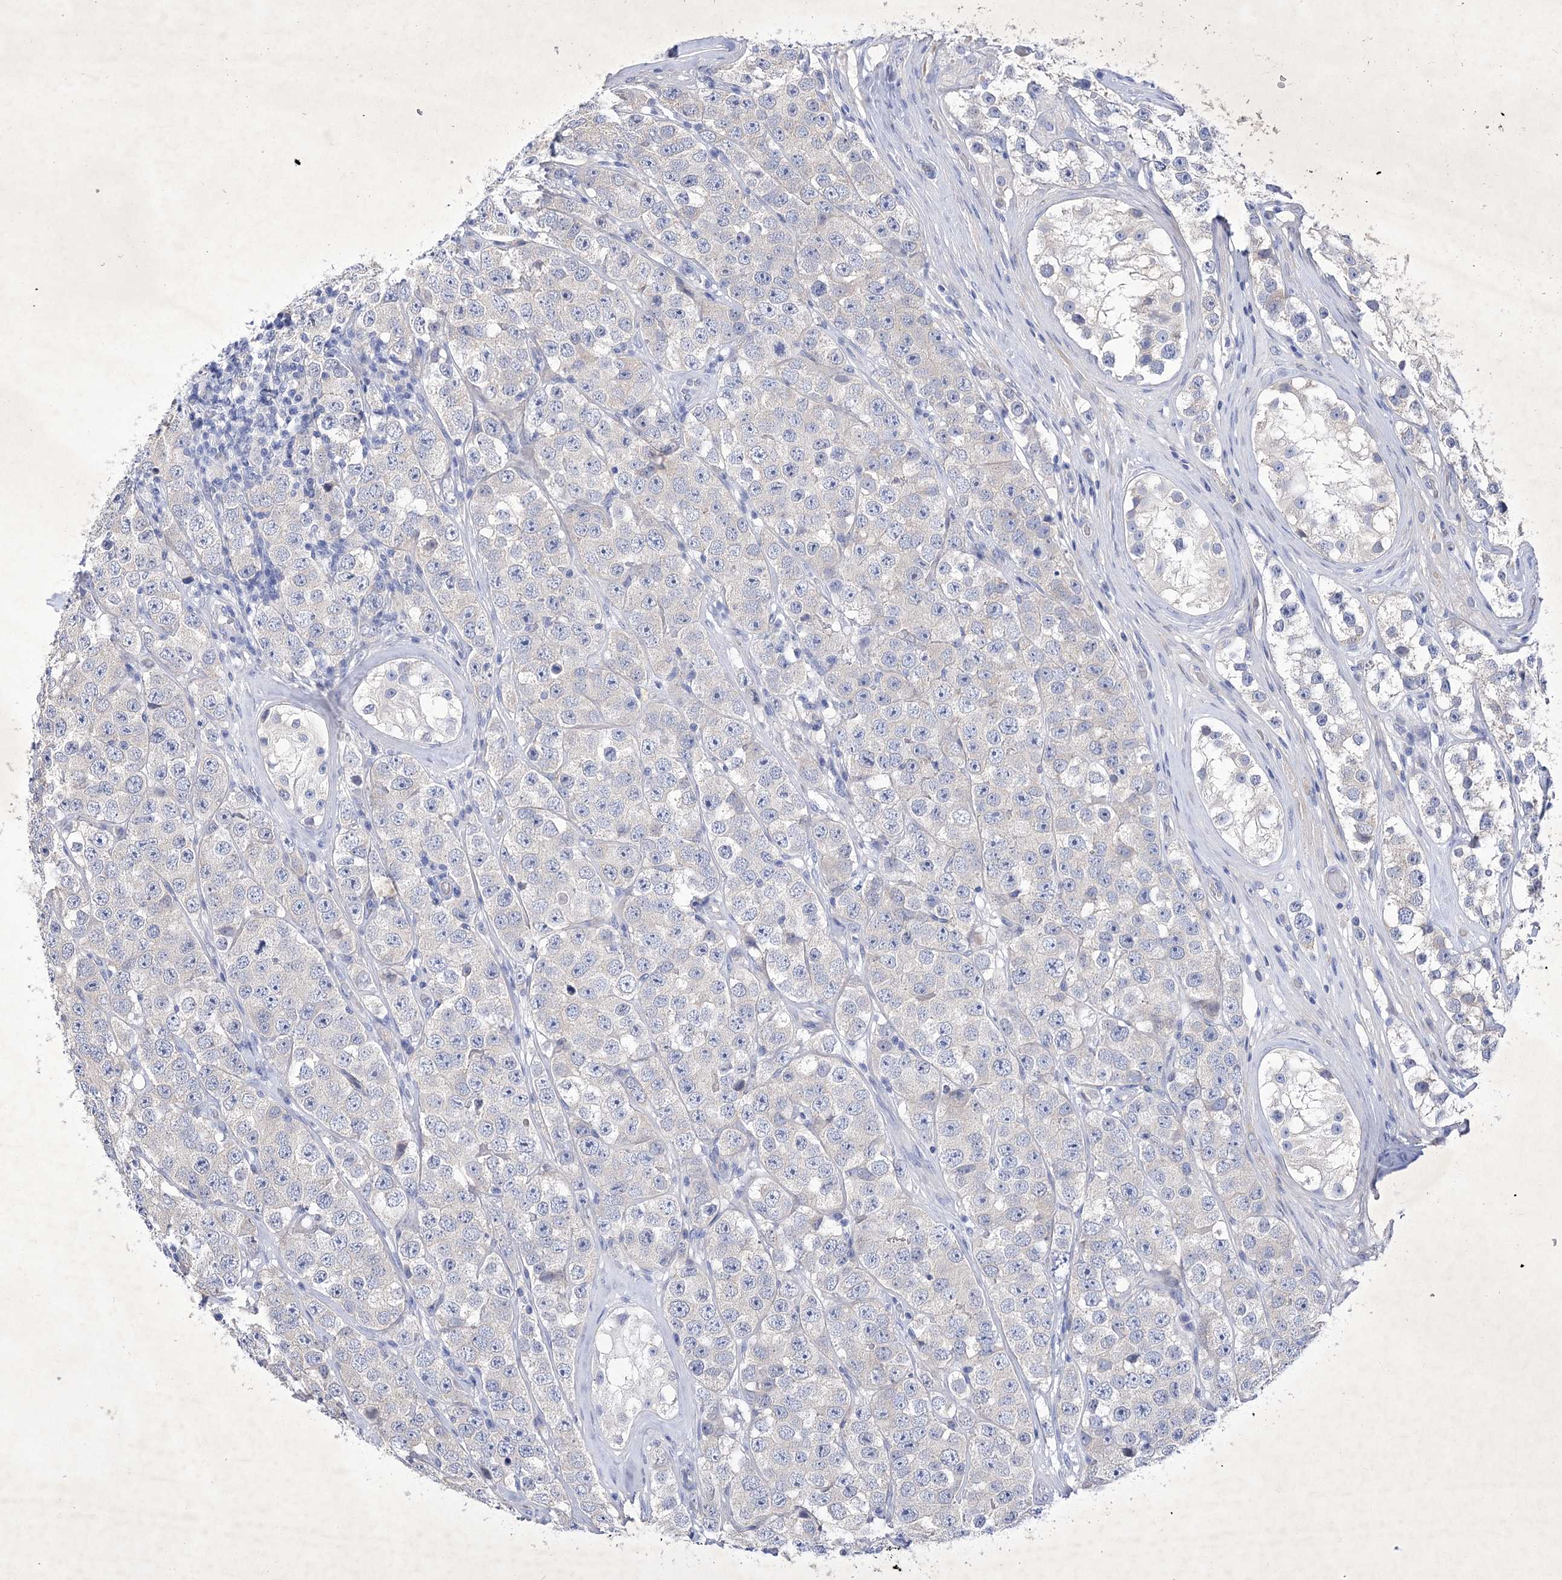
{"staining": {"intensity": "negative", "quantity": "none", "location": "none"}, "tissue": "testis cancer", "cell_type": "Tumor cells", "image_type": "cancer", "snomed": [{"axis": "morphology", "description": "Seminoma, NOS"}, {"axis": "topography", "description": "Testis"}], "caption": "Seminoma (testis) stained for a protein using IHC exhibits no positivity tumor cells.", "gene": "GPN1", "patient": {"sex": "male", "age": 28}}